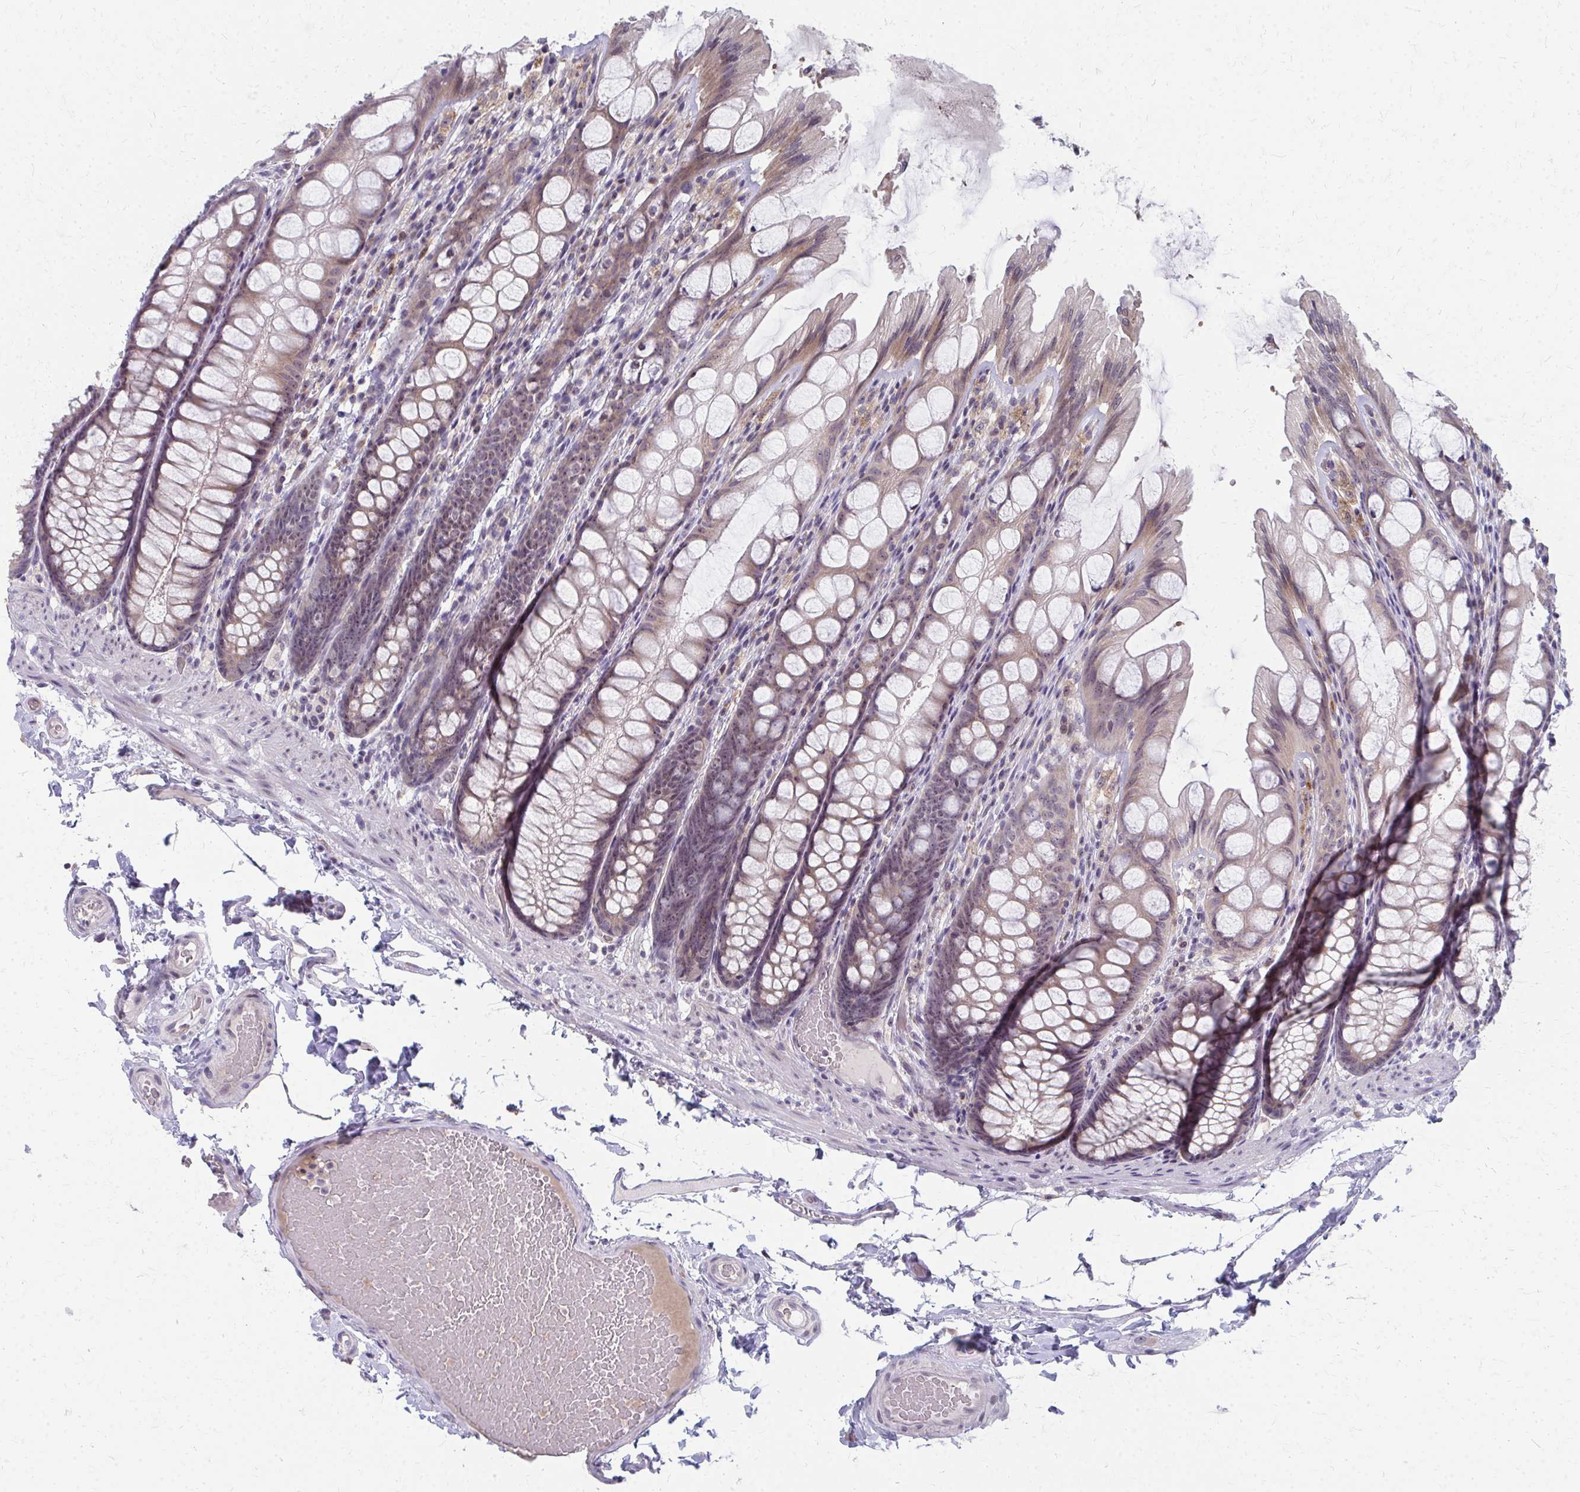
{"staining": {"intensity": "negative", "quantity": "none", "location": "none"}, "tissue": "colon", "cell_type": "Endothelial cells", "image_type": "normal", "snomed": [{"axis": "morphology", "description": "Normal tissue, NOS"}, {"axis": "topography", "description": "Colon"}], "caption": "The micrograph shows no staining of endothelial cells in normal colon. The staining was performed using DAB to visualize the protein expression in brown, while the nuclei were stained in blue with hematoxylin (Magnification: 20x).", "gene": "NUDT16", "patient": {"sex": "male", "age": 47}}